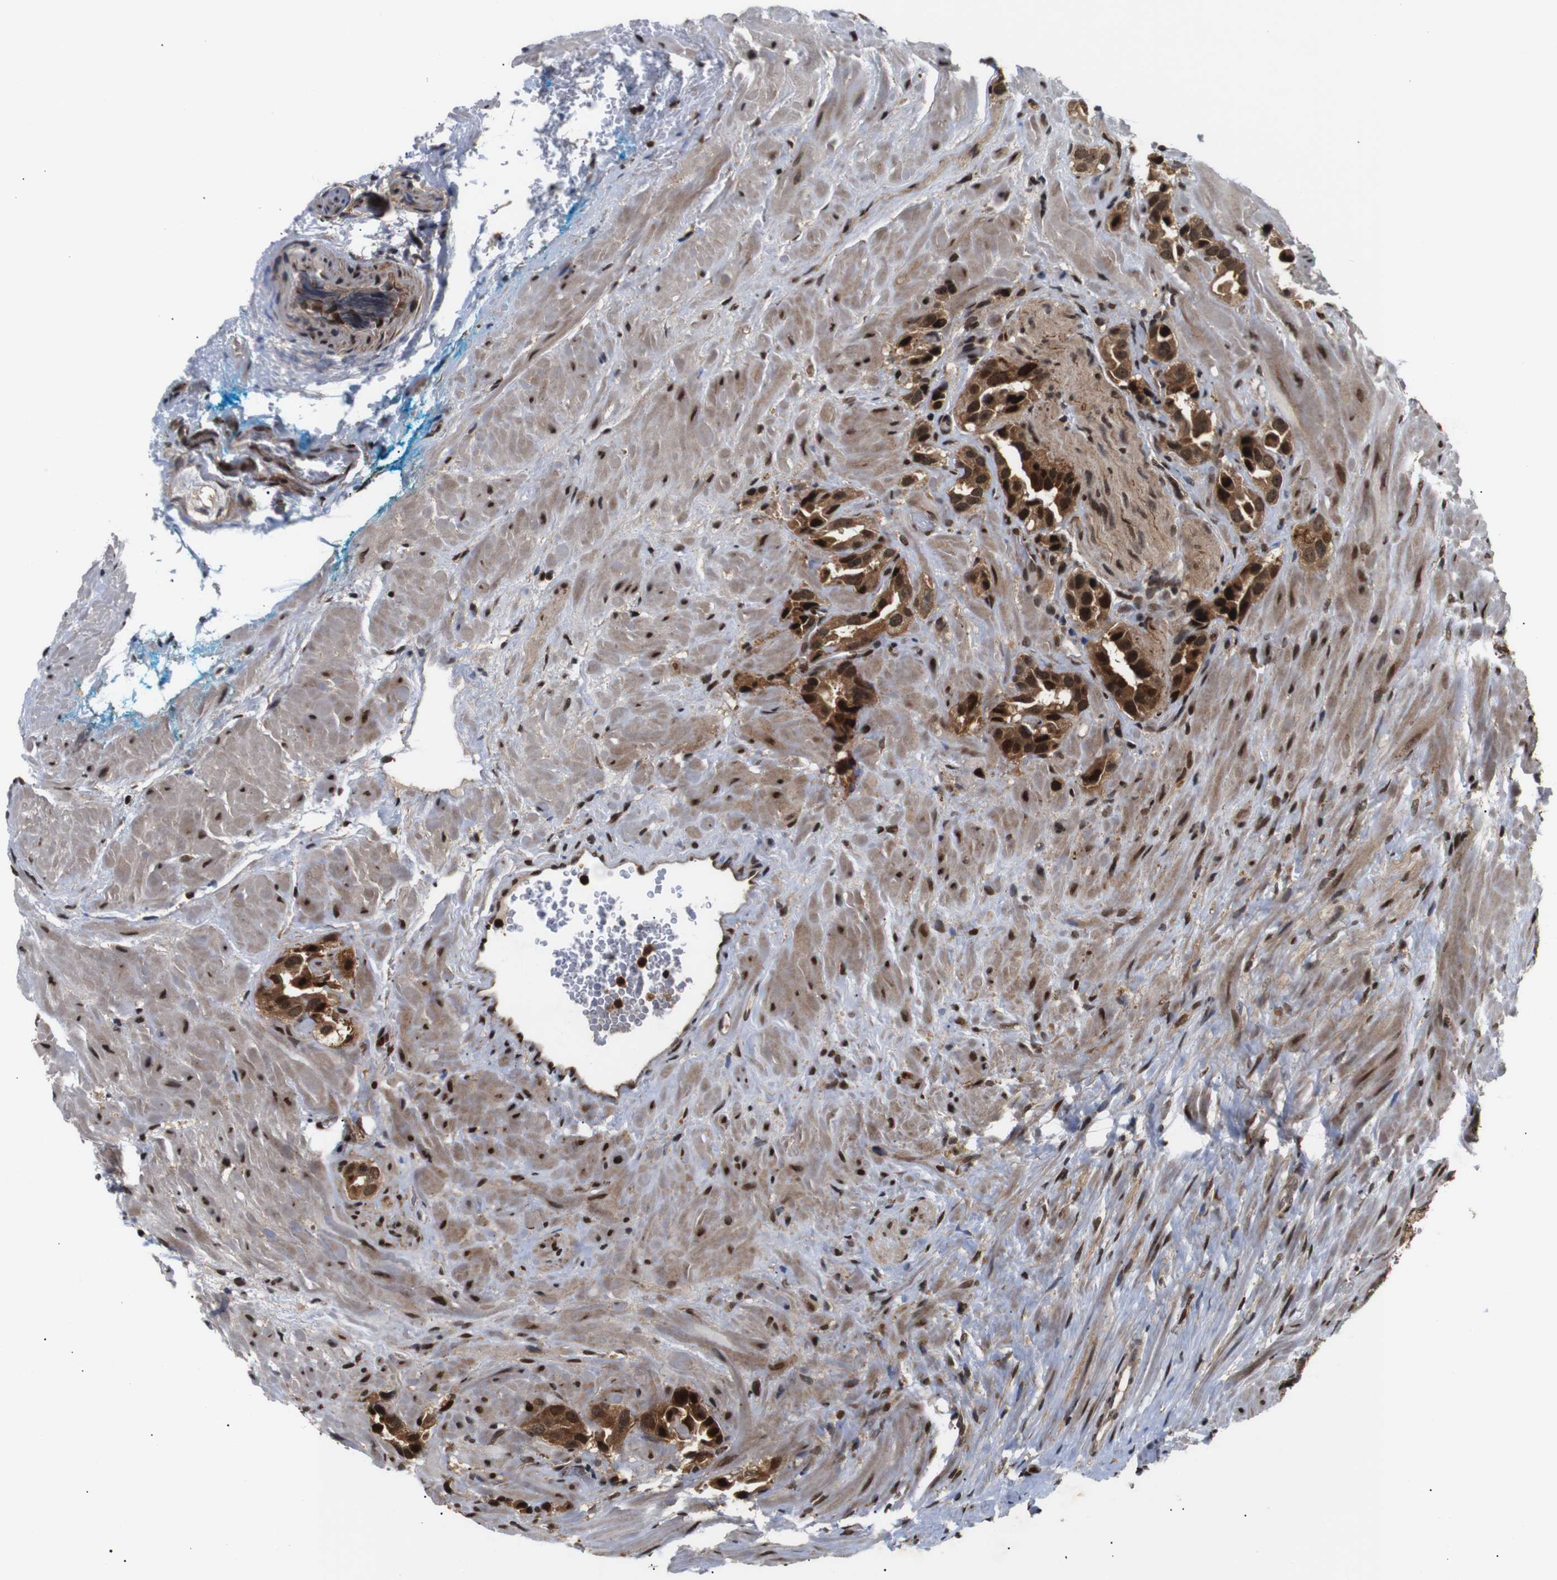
{"staining": {"intensity": "strong", "quantity": ">75%", "location": "cytoplasmic/membranous,nuclear"}, "tissue": "prostate cancer", "cell_type": "Tumor cells", "image_type": "cancer", "snomed": [{"axis": "morphology", "description": "Adenocarcinoma, High grade"}, {"axis": "topography", "description": "Prostate"}], "caption": "A brown stain shows strong cytoplasmic/membranous and nuclear expression of a protein in human prostate cancer tumor cells.", "gene": "KIF23", "patient": {"sex": "male", "age": 64}}